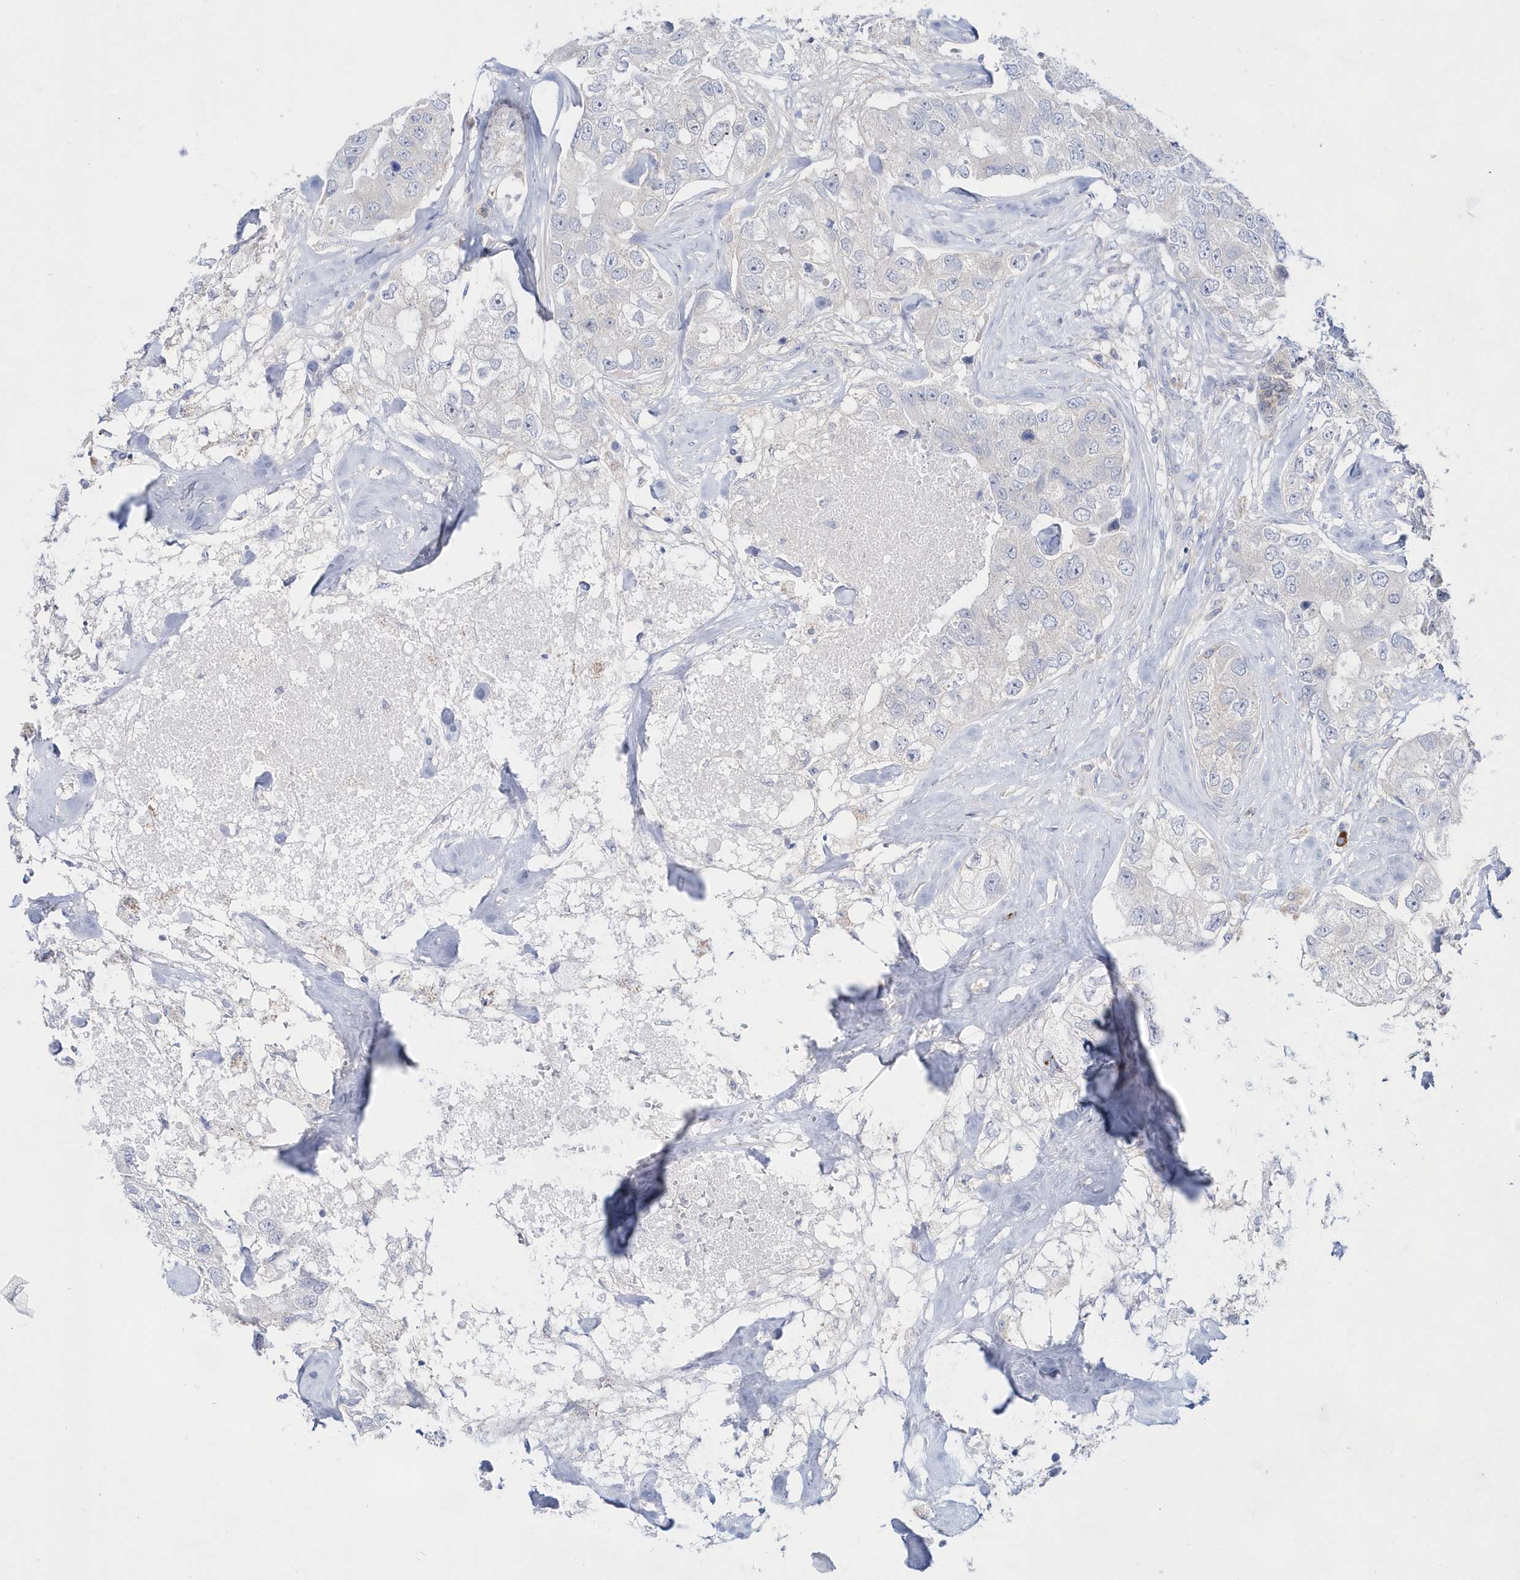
{"staining": {"intensity": "negative", "quantity": "none", "location": "none"}, "tissue": "breast cancer", "cell_type": "Tumor cells", "image_type": "cancer", "snomed": [{"axis": "morphology", "description": "Duct carcinoma"}, {"axis": "topography", "description": "Breast"}], "caption": "Immunohistochemical staining of breast cancer demonstrates no significant staining in tumor cells.", "gene": "BDH2", "patient": {"sex": "female", "age": 62}}